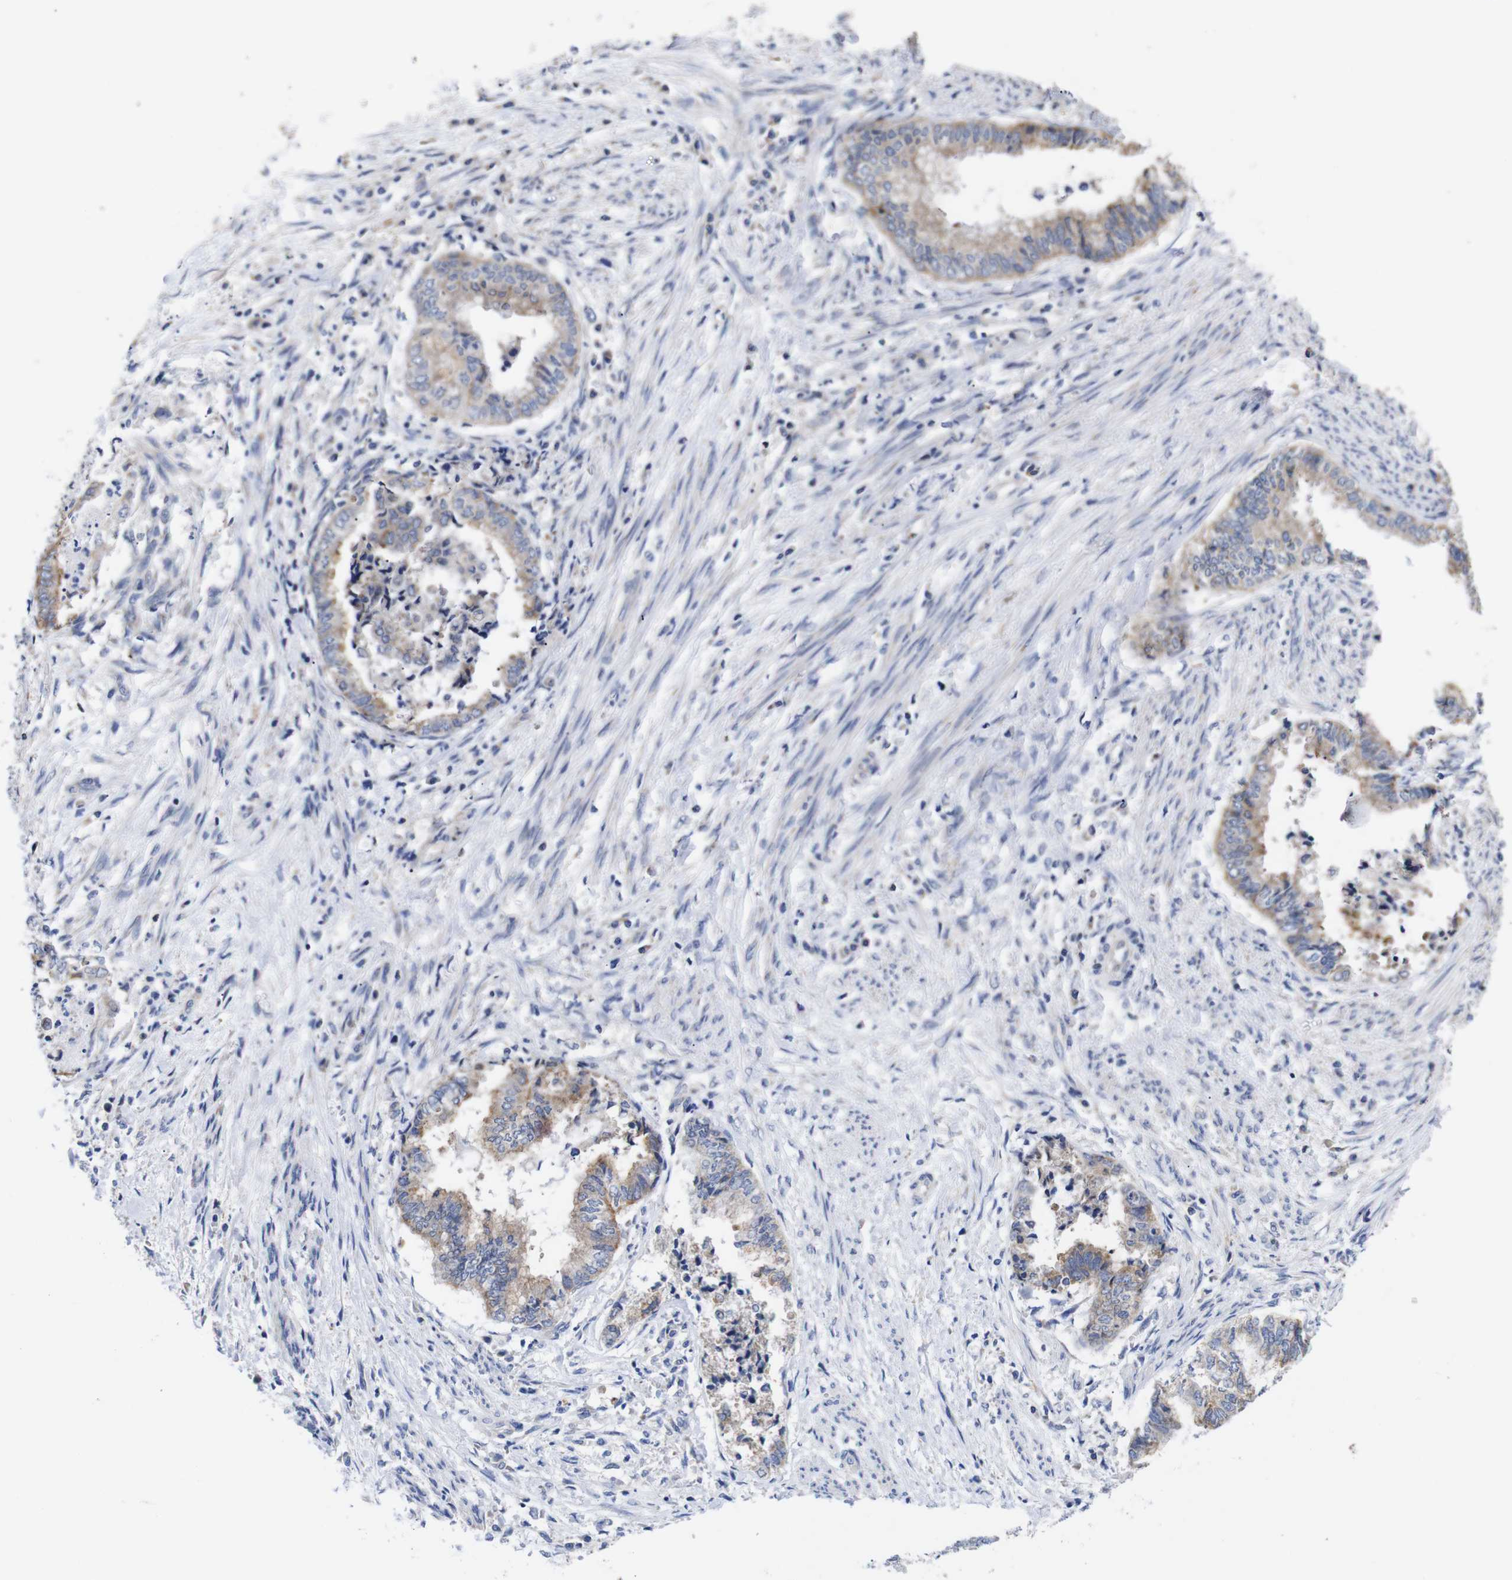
{"staining": {"intensity": "moderate", "quantity": ">75%", "location": "cytoplasmic/membranous"}, "tissue": "endometrial cancer", "cell_type": "Tumor cells", "image_type": "cancer", "snomed": [{"axis": "morphology", "description": "Necrosis, NOS"}, {"axis": "morphology", "description": "Adenocarcinoma, NOS"}, {"axis": "topography", "description": "Endometrium"}], "caption": "Immunohistochemical staining of adenocarcinoma (endometrial) reveals medium levels of moderate cytoplasmic/membranous protein expression in approximately >75% of tumor cells. The staining is performed using DAB (3,3'-diaminobenzidine) brown chromogen to label protein expression. The nuclei are counter-stained blue using hematoxylin.", "gene": "OPN3", "patient": {"sex": "female", "age": 79}}